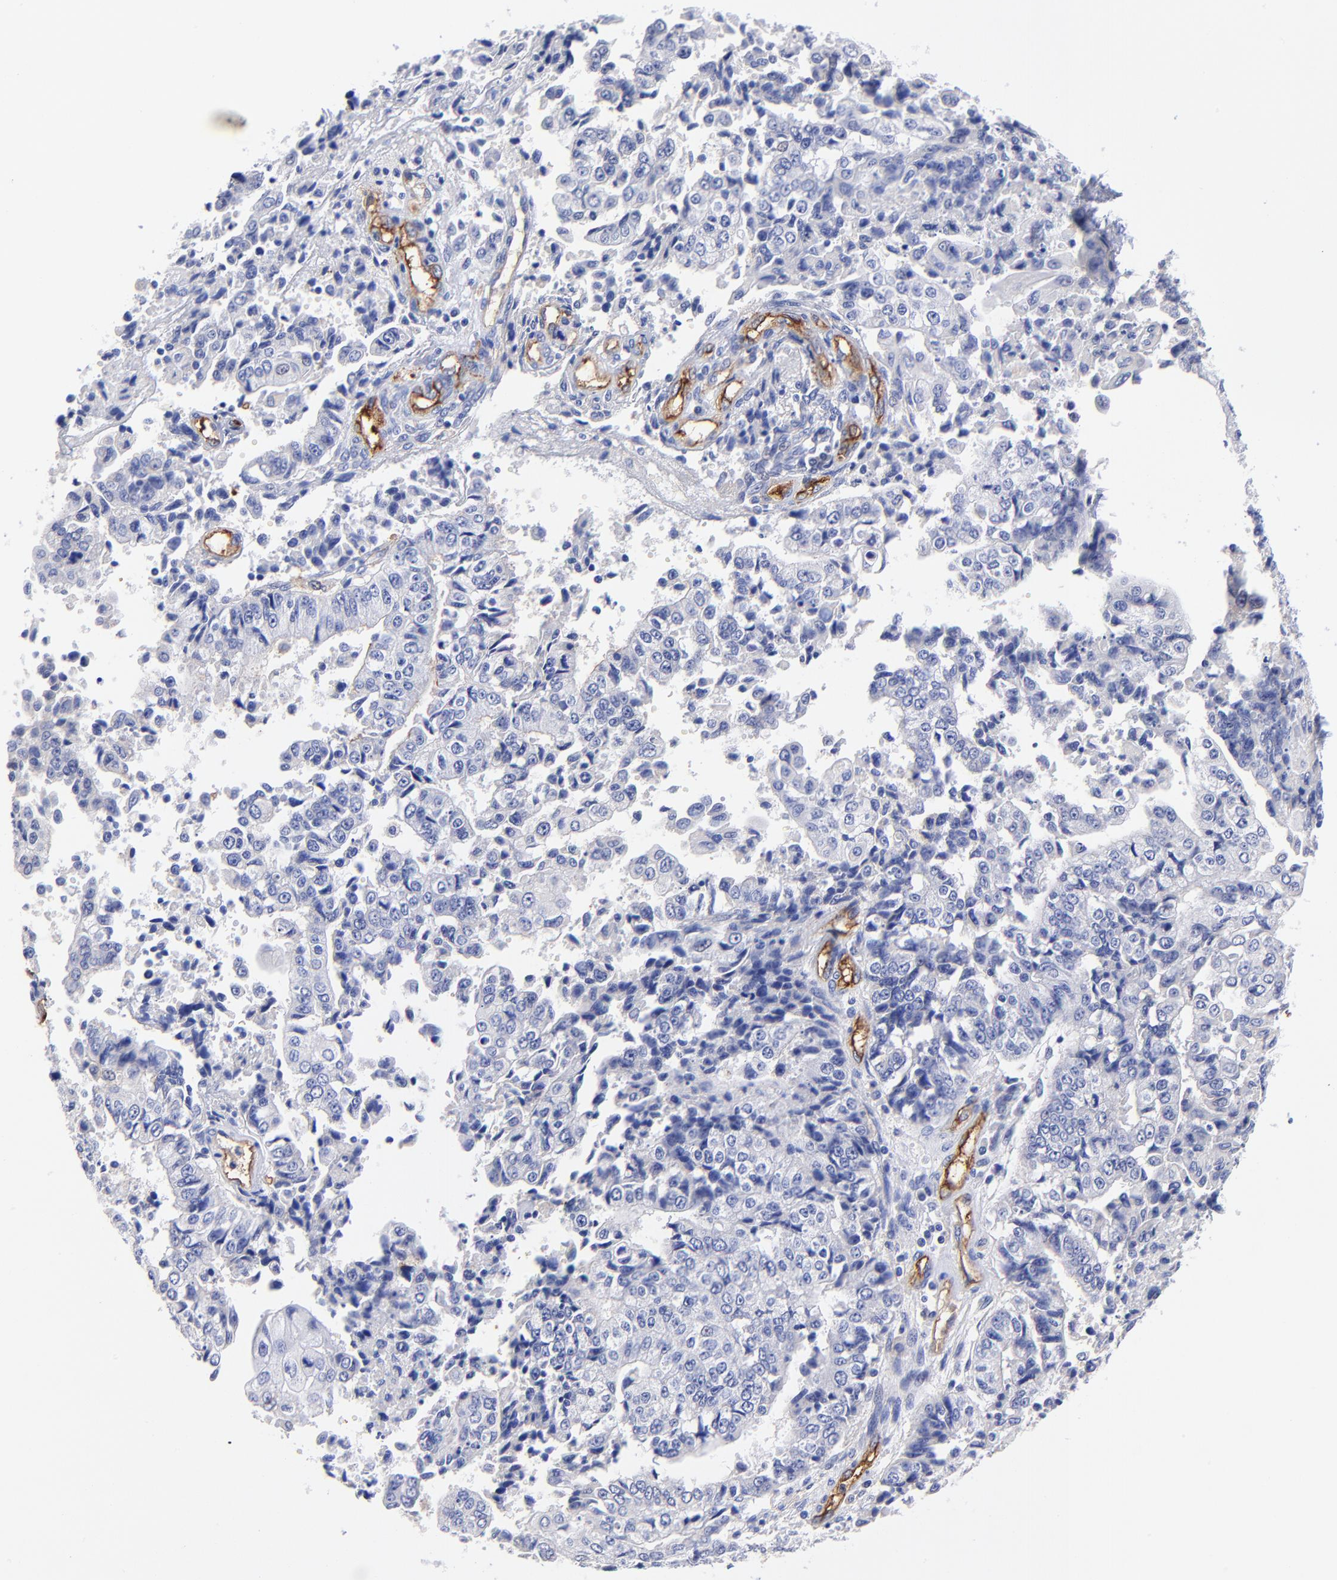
{"staining": {"intensity": "negative", "quantity": "none", "location": "none"}, "tissue": "endometrial cancer", "cell_type": "Tumor cells", "image_type": "cancer", "snomed": [{"axis": "morphology", "description": "Adenocarcinoma, NOS"}, {"axis": "topography", "description": "Endometrium"}], "caption": "Immunohistochemistry (IHC) image of neoplastic tissue: endometrial adenocarcinoma stained with DAB (3,3'-diaminobenzidine) demonstrates no significant protein positivity in tumor cells. Nuclei are stained in blue.", "gene": "SLC44A2", "patient": {"sex": "female", "age": 75}}